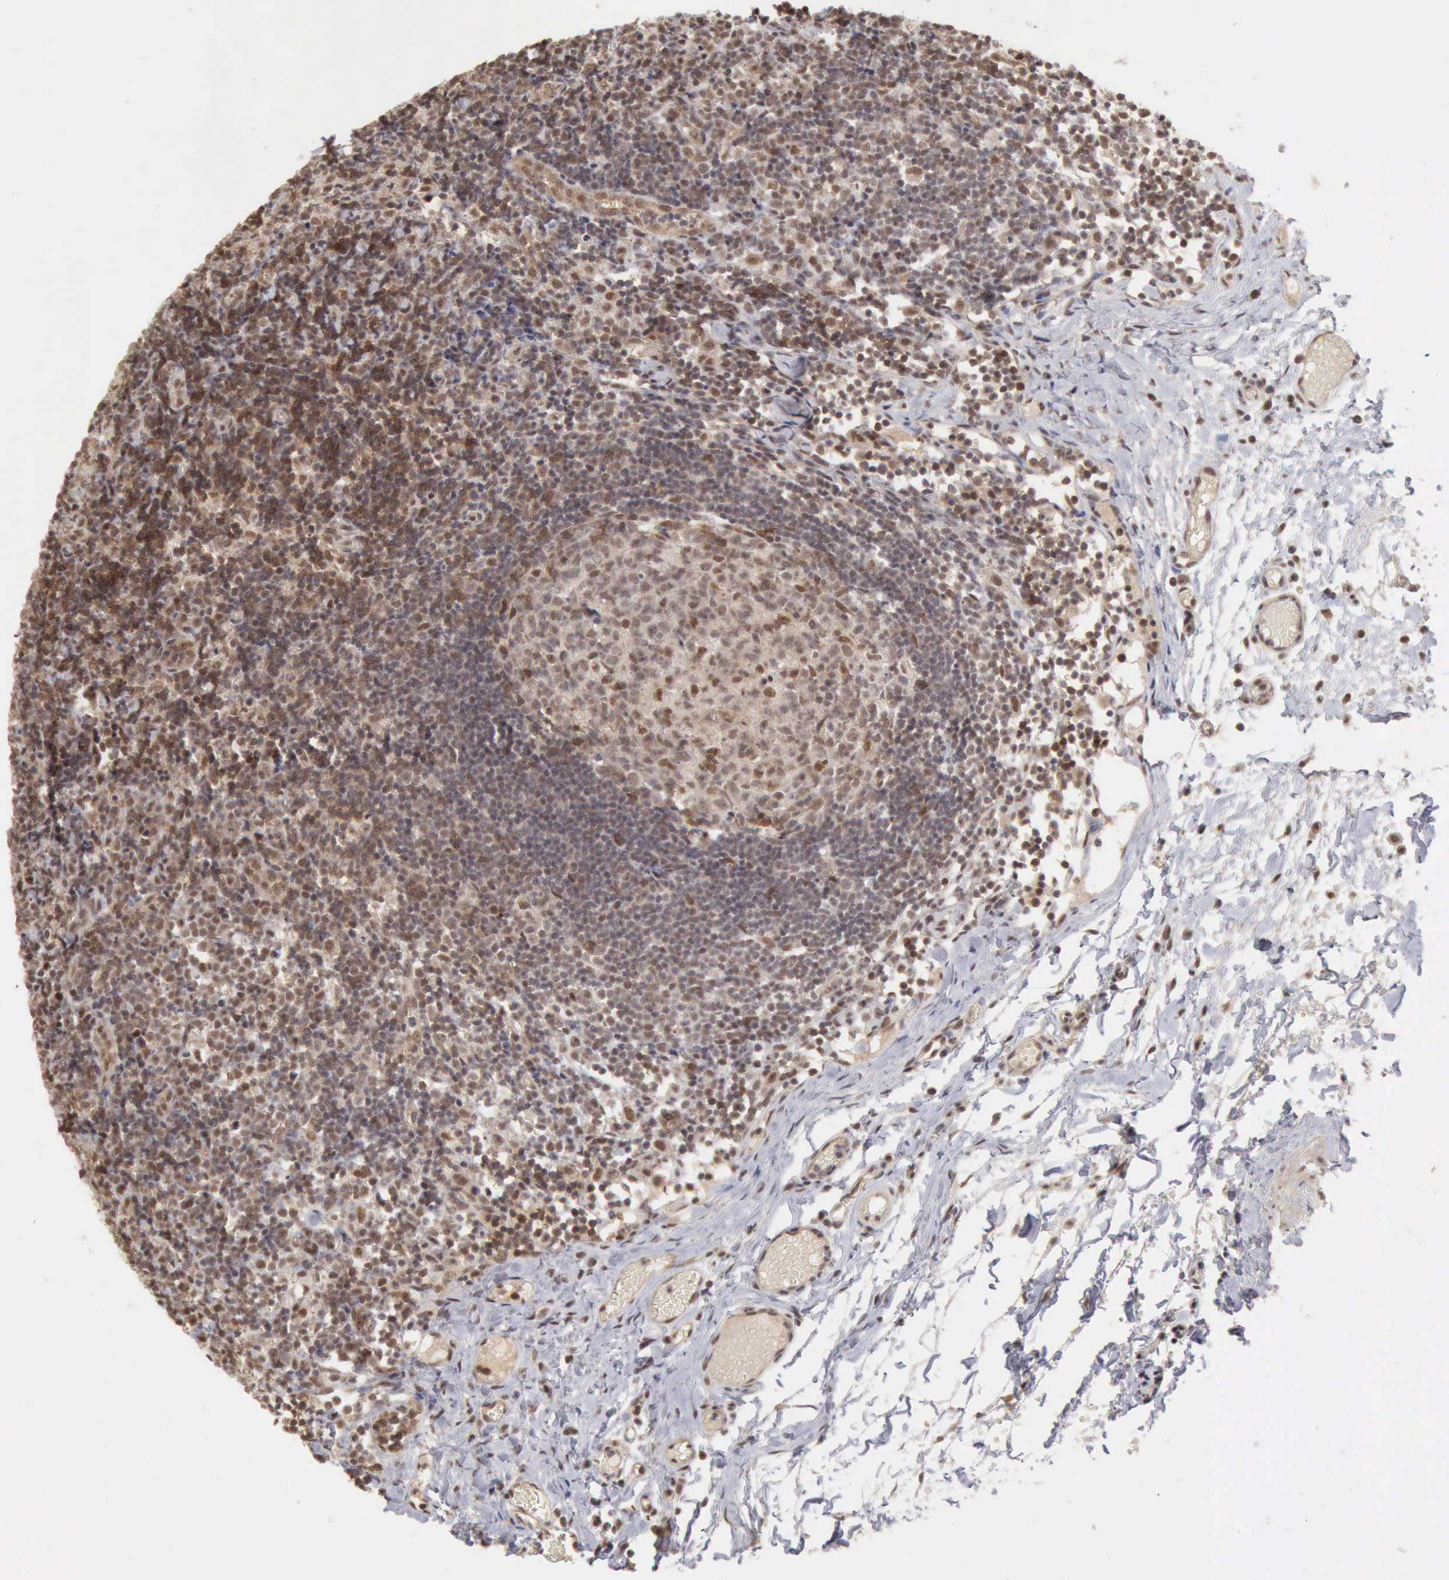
{"staining": {"intensity": "moderate", "quantity": "25%-75%", "location": "nuclear"}, "tissue": "lymph node", "cell_type": "Germinal center cells", "image_type": "normal", "snomed": [{"axis": "morphology", "description": "Normal tissue, NOS"}, {"axis": "morphology", "description": "Inflammation, NOS"}, {"axis": "topography", "description": "Lymph node"}, {"axis": "topography", "description": "Salivary gland"}], "caption": "IHC photomicrograph of unremarkable human lymph node stained for a protein (brown), which displays medium levels of moderate nuclear staining in approximately 25%-75% of germinal center cells.", "gene": "CDKN2A", "patient": {"sex": "male", "age": 3}}